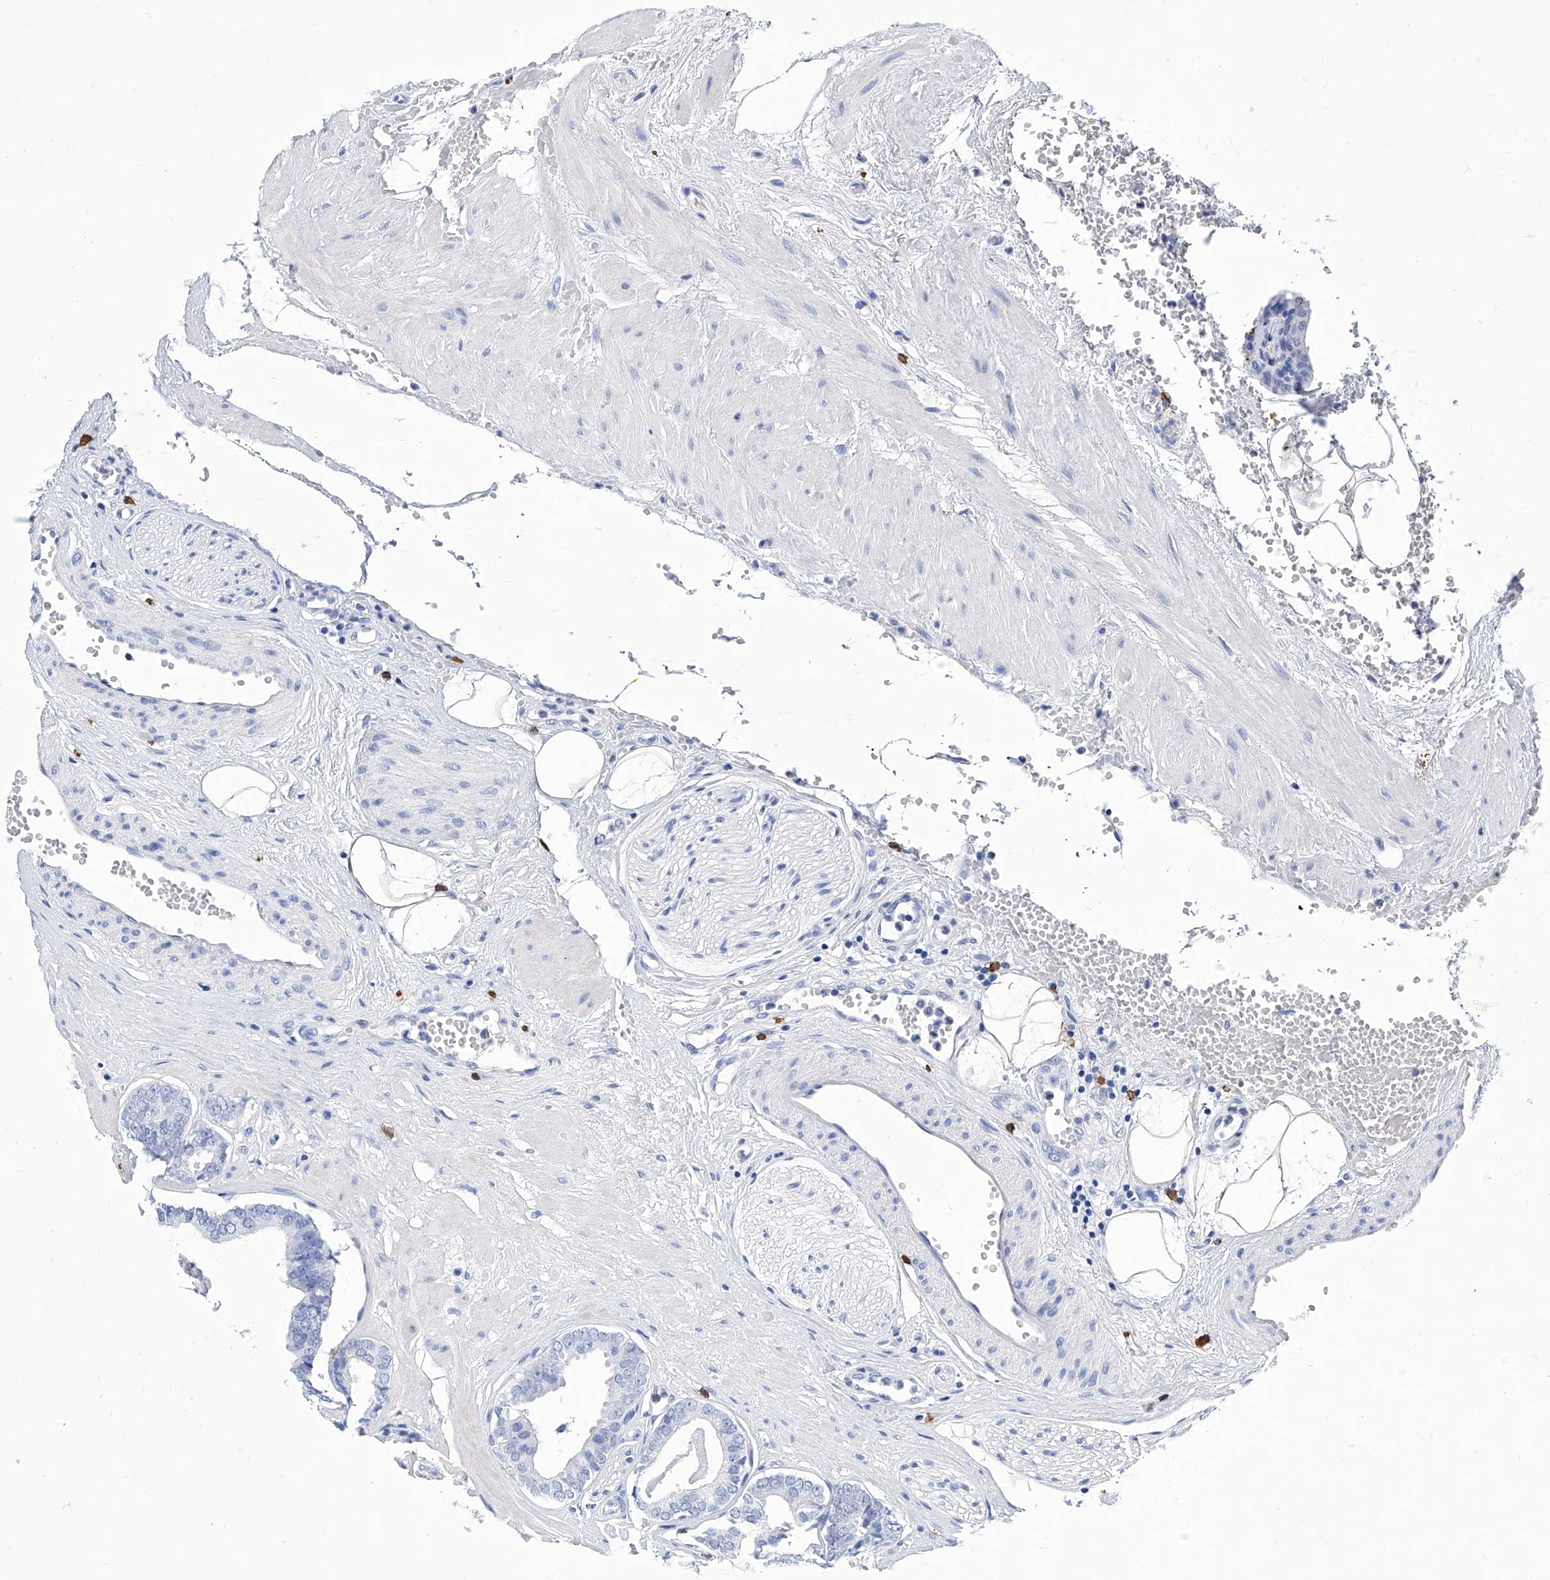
{"staining": {"intensity": "negative", "quantity": "none", "location": "none"}, "tissue": "prostate cancer", "cell_type": "Tumor cells", "image_type": "cancer", "snomed": [{"axis": "morphology", "description": "Adenocarcinoma, Low grade"}, {"axis": "topography", "description": "Prostate"}], "caption": "Tumor cells are negative for brown protein staining in adenocarcinoma (low-grade) (prostate).", "gene": "IFNL2", "patient": {"sex": "male", "age": 53}}